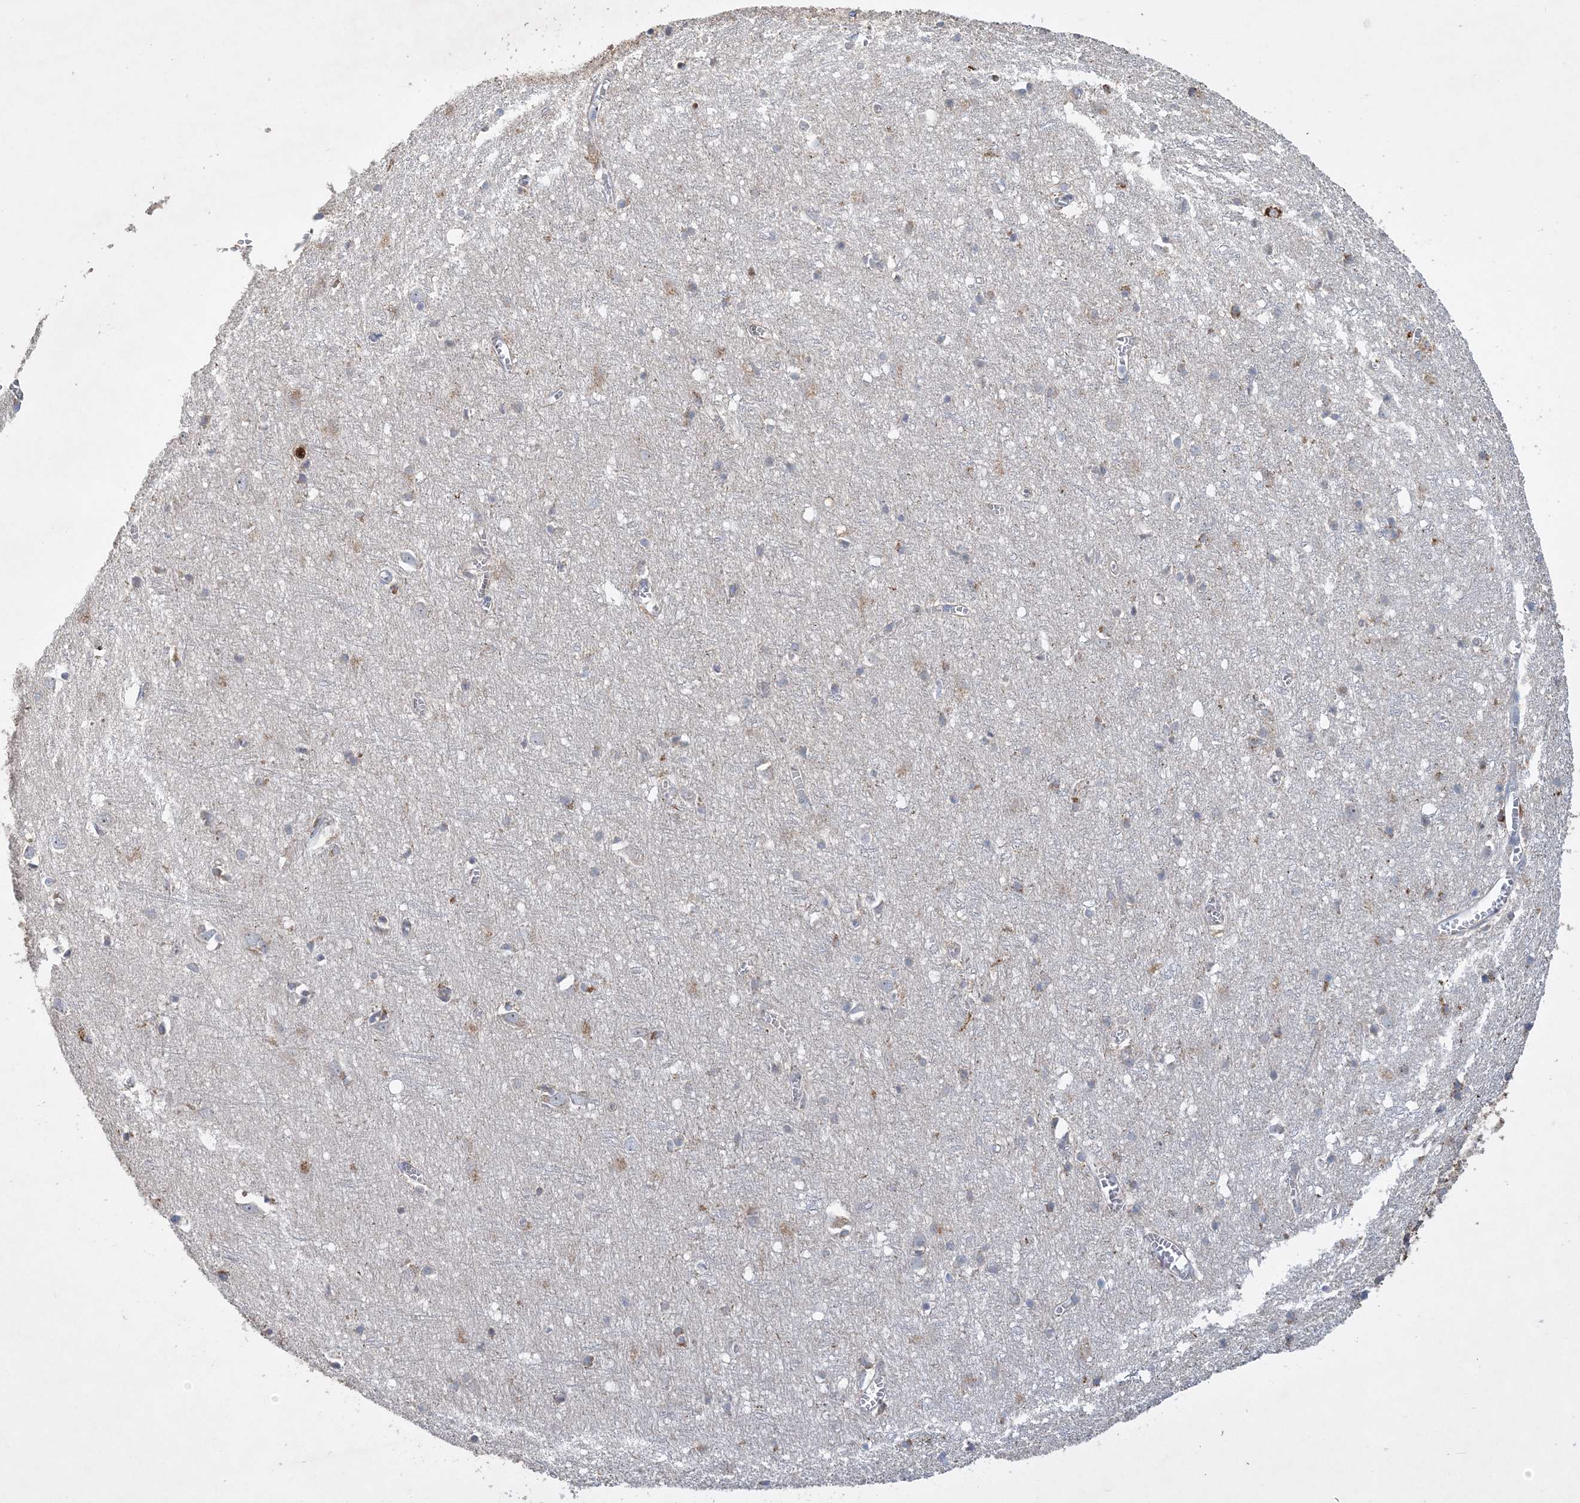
{"staining": {"intensity": "negative", "quantity": "none", "location": "none"}, "tissue": "cerebral cortex", "cell_type": "Endothelial cells", "image_type": "normal", "snomed": [{"axis": "morphology", "description": "Normal tissue, NOS"}, {"axis": "topography", "description": "Cerebral cortex"}], "caption": "DAB immunohistochemical staining of normal cerebral cortex exhibits no significant expression in endothelial cells.", "gene": "FEZ2", "patient": {"sex": "female", "age": 64}}